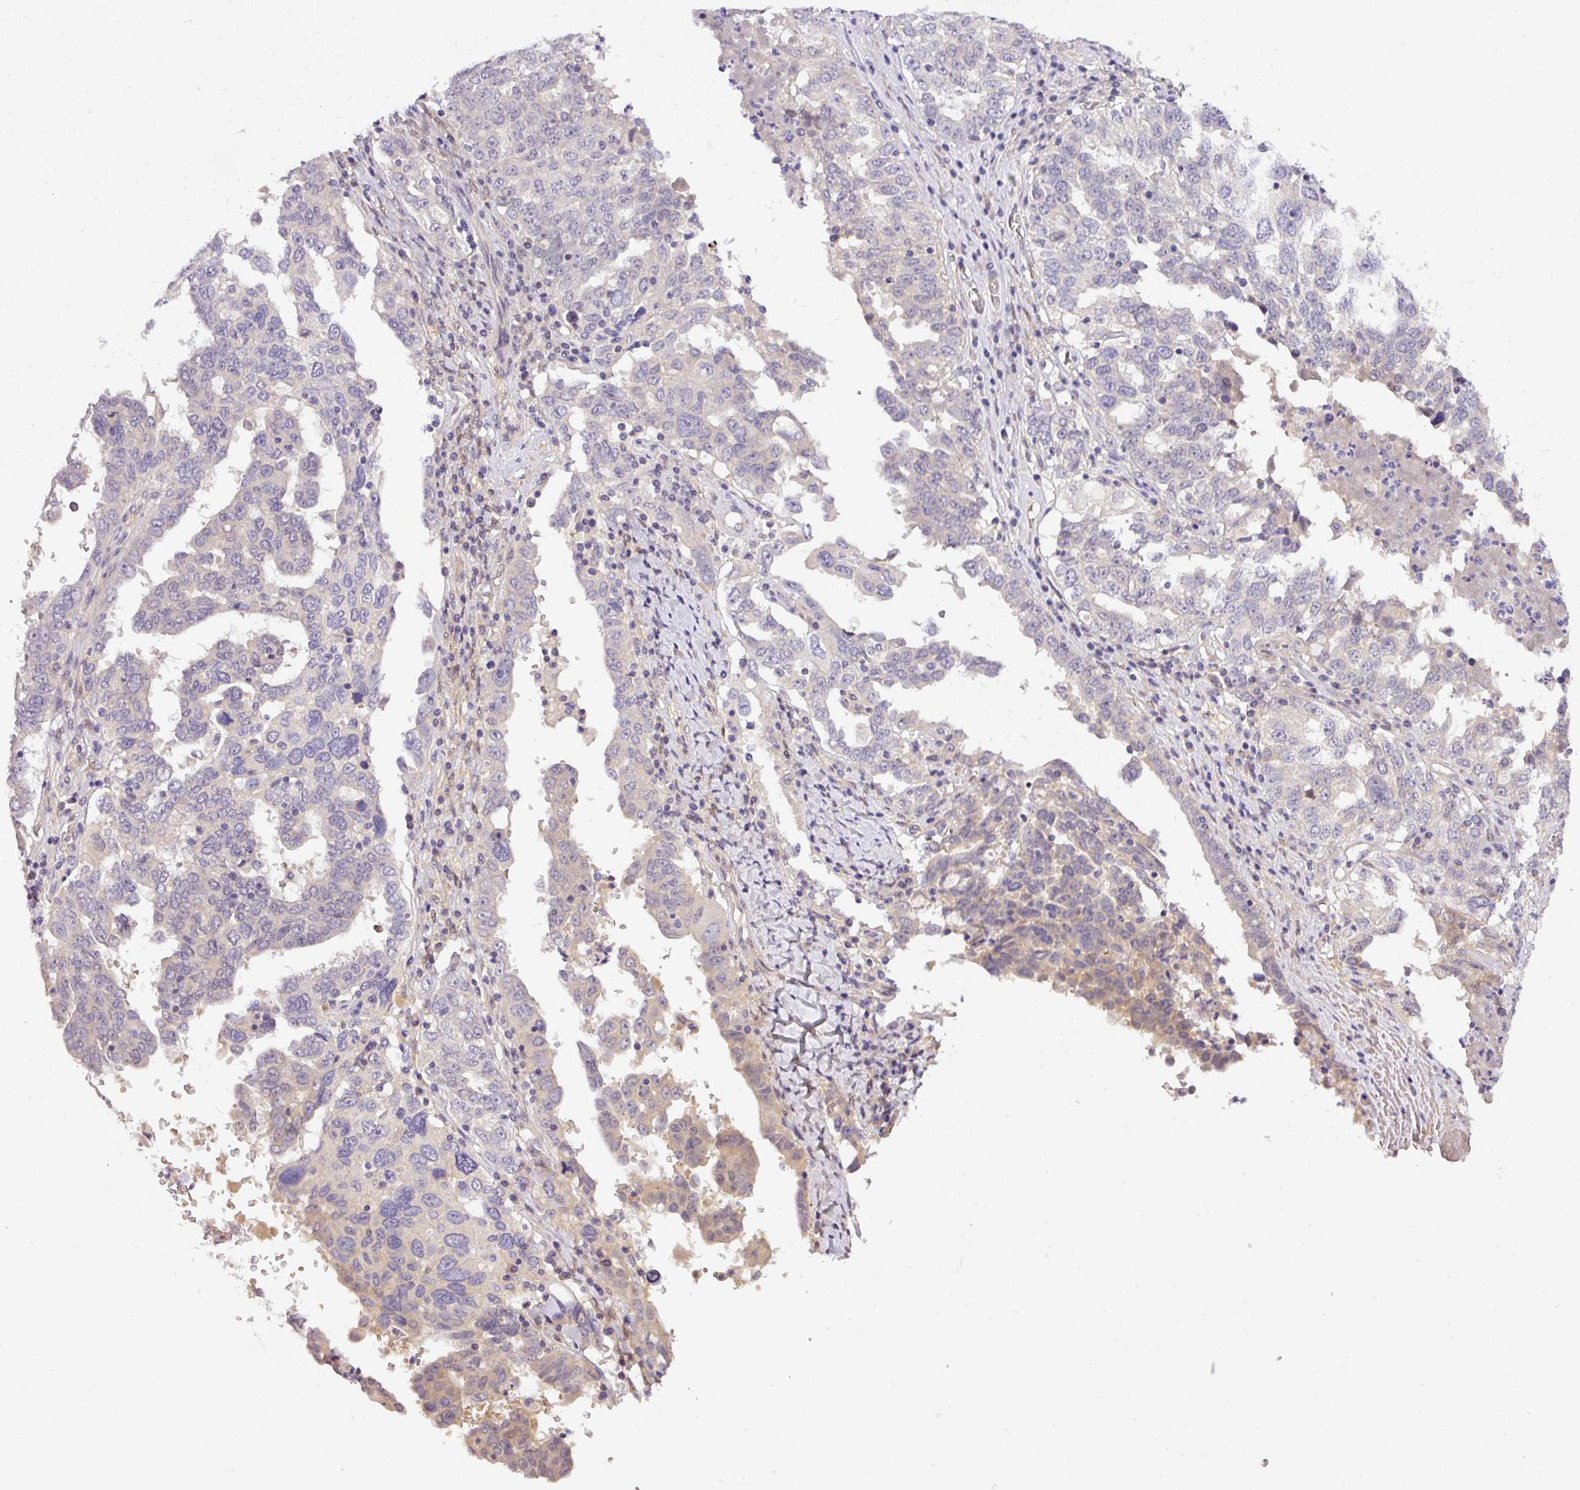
{"staining": {"intensity": "negative", "quantity": "none", "location": "none"}, "tissue": "ovarian cancer", "cell_type": "Tumor cells", "image_type": "cancer", "snomed": [{"axis": "morphology", "description": "Carcinoma, endometroid"}, {"axis": "topography", "description": "Ovary"}], "caption": "A high-resolution image shows IHC staining of ovarian cancer, which displays no significant positivity in tumor cells.", "gene": "ADH5", "patient": {"sex": "female", "age": 62}}